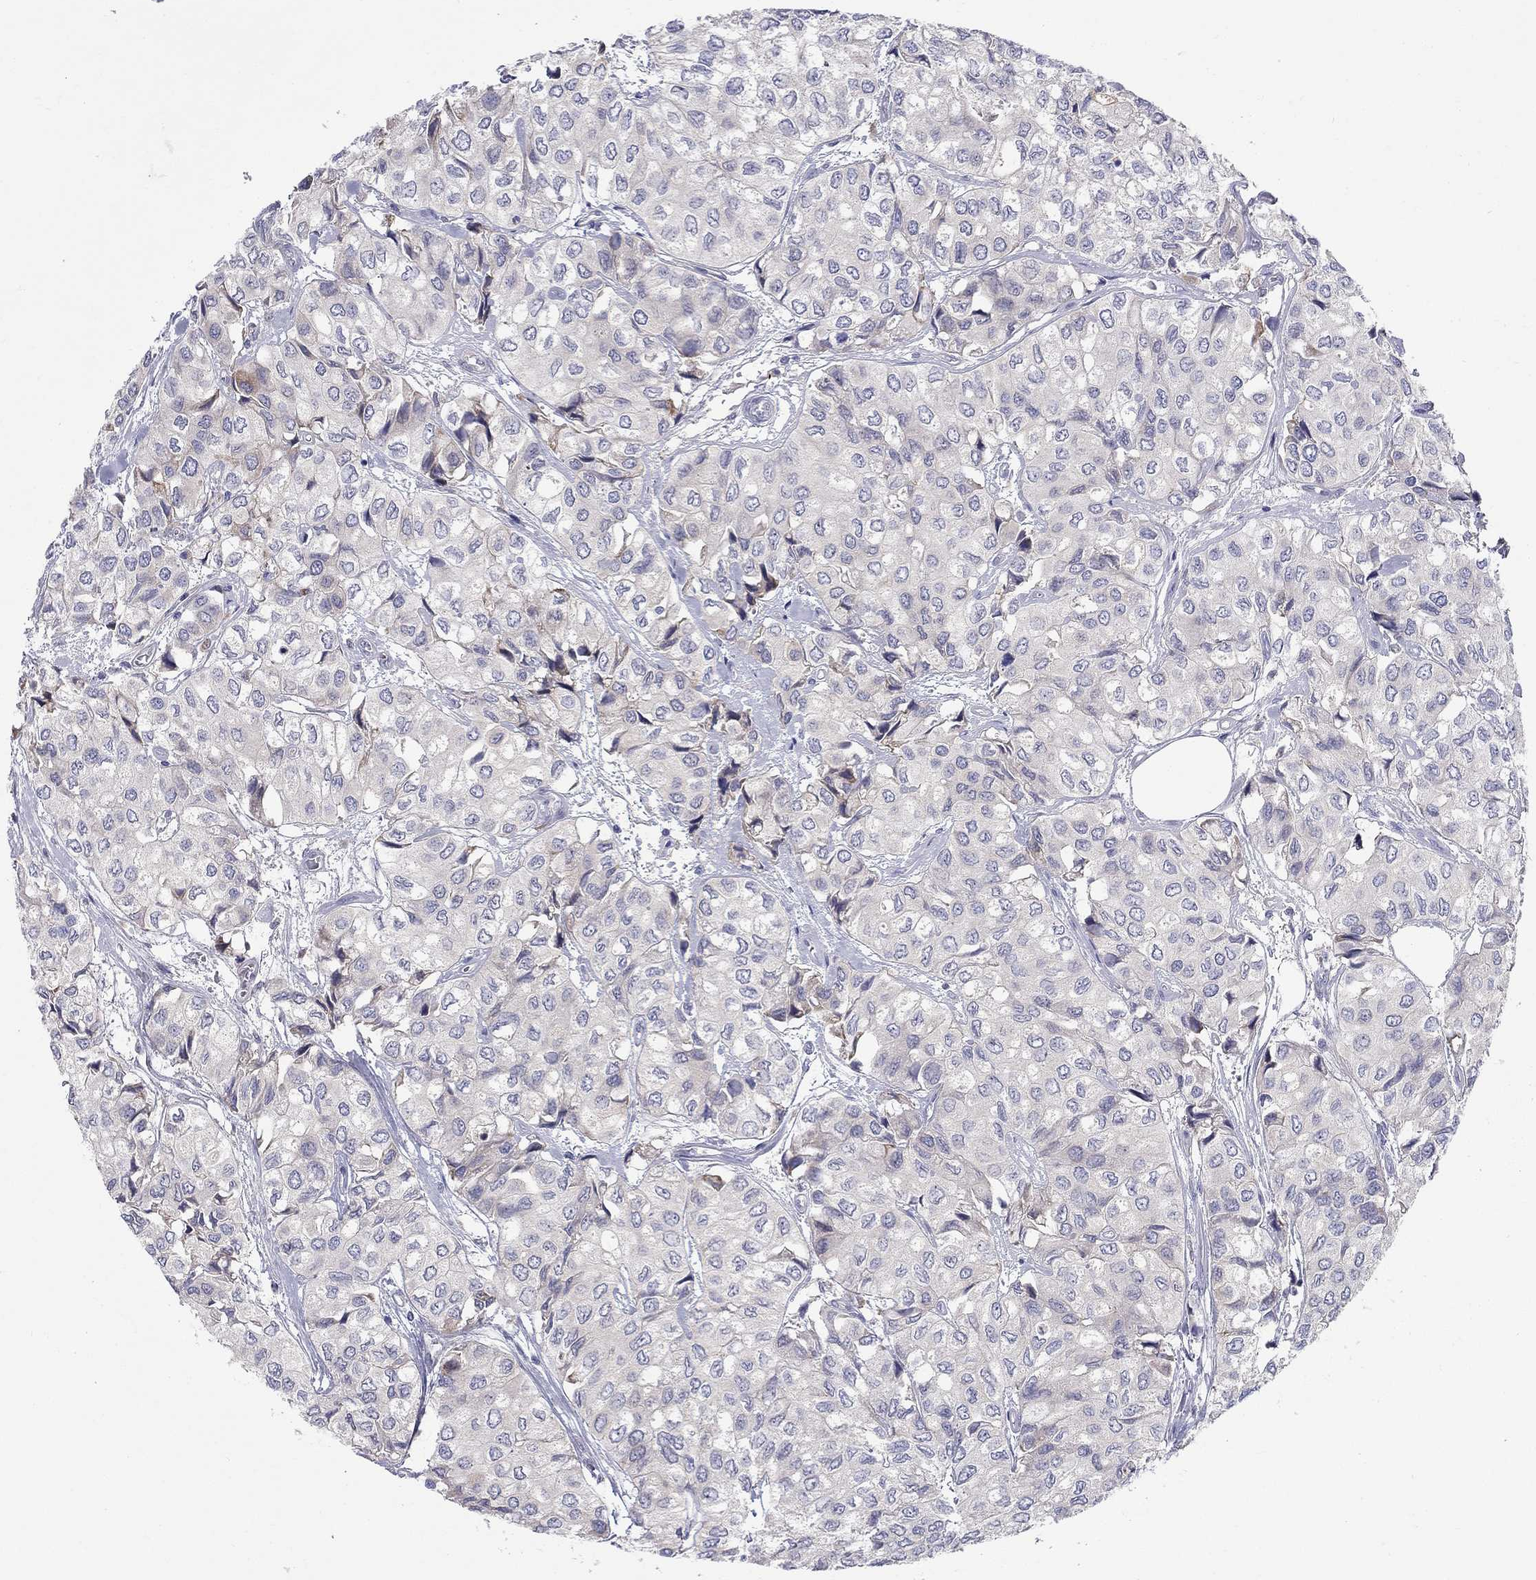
{"staining": {"intensity": "negative", "quantity": "none", "location": "none"}, "tissue": "urothelial cancer", "cell_type": "Tumor cells", "image_type": "cancer", "snomed": [{"axis": "morphology", "description": "Urothelial carcinoma, High grade"}, {"axis": "topography", "description": "Urinary bladder"}], "caption": "Tumor cells are negative for protein expression in human urothelial cancer.", "gene": "QRFPR", "patient": {"sex": "male", "age": 73}}